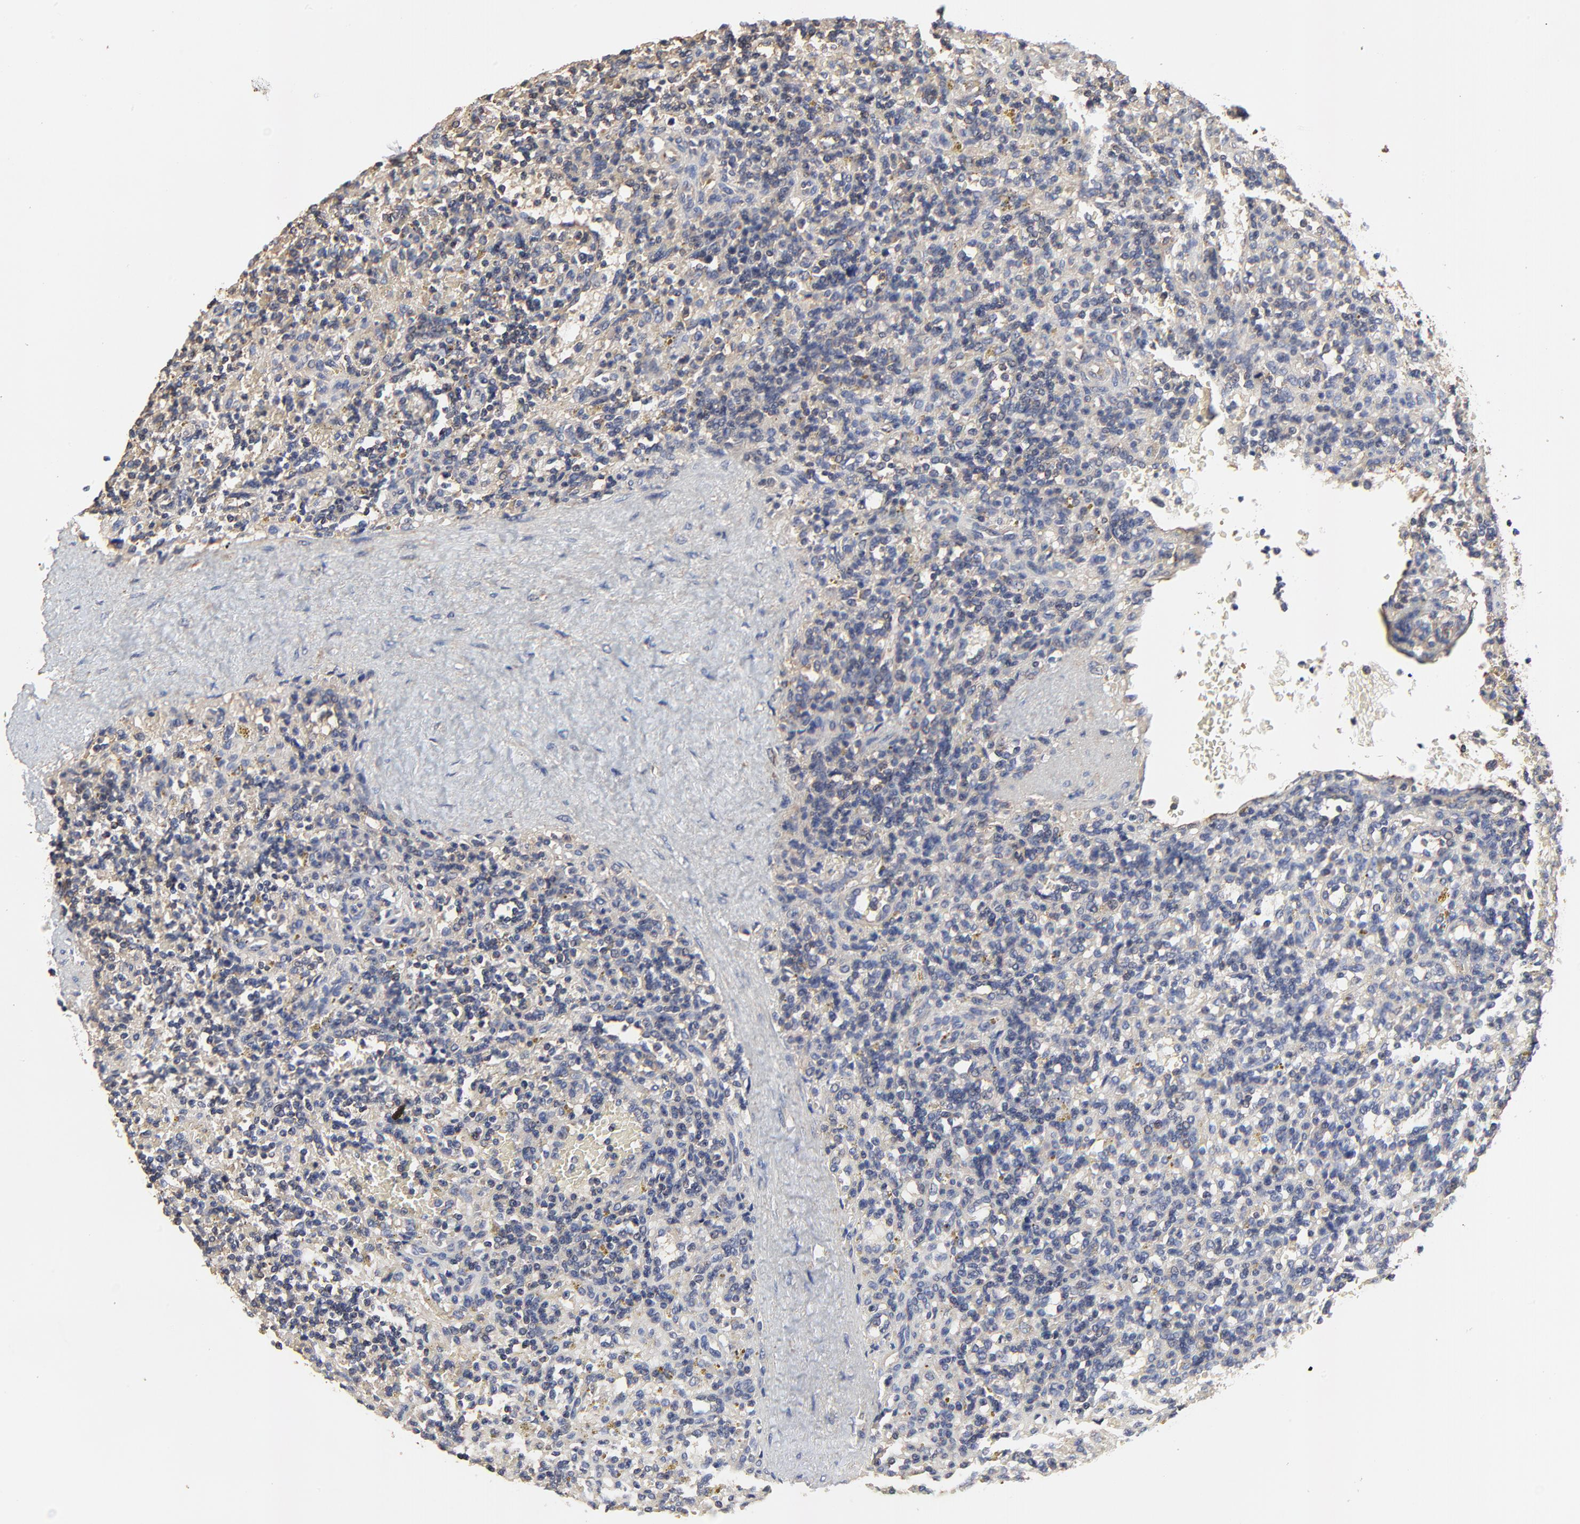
{"staining": {"intensity": "weak", "quantity": "<25%", "location": "cytoplasmic/membranous"}, "tissue": "lymphoma", "cell_type": "Tumor cells", "image_type": "cancer", "snomed": [{"axis": "morphology", "description": "Malignant lymphoma, non-Hodgkin's type, Low grade"}, {"axis": "topography", "description": "Spleen"}], "caption": "This image is of malignant lymphoma, non-Hodgkin's type (low-grade) stained with immunohistochemistry to label a protein in brown with the nuclei are counter-stained blue. There is no positivity in tumor cells.", "gene": "NXF3", "patient": {"sex": "male", "age": 67}}